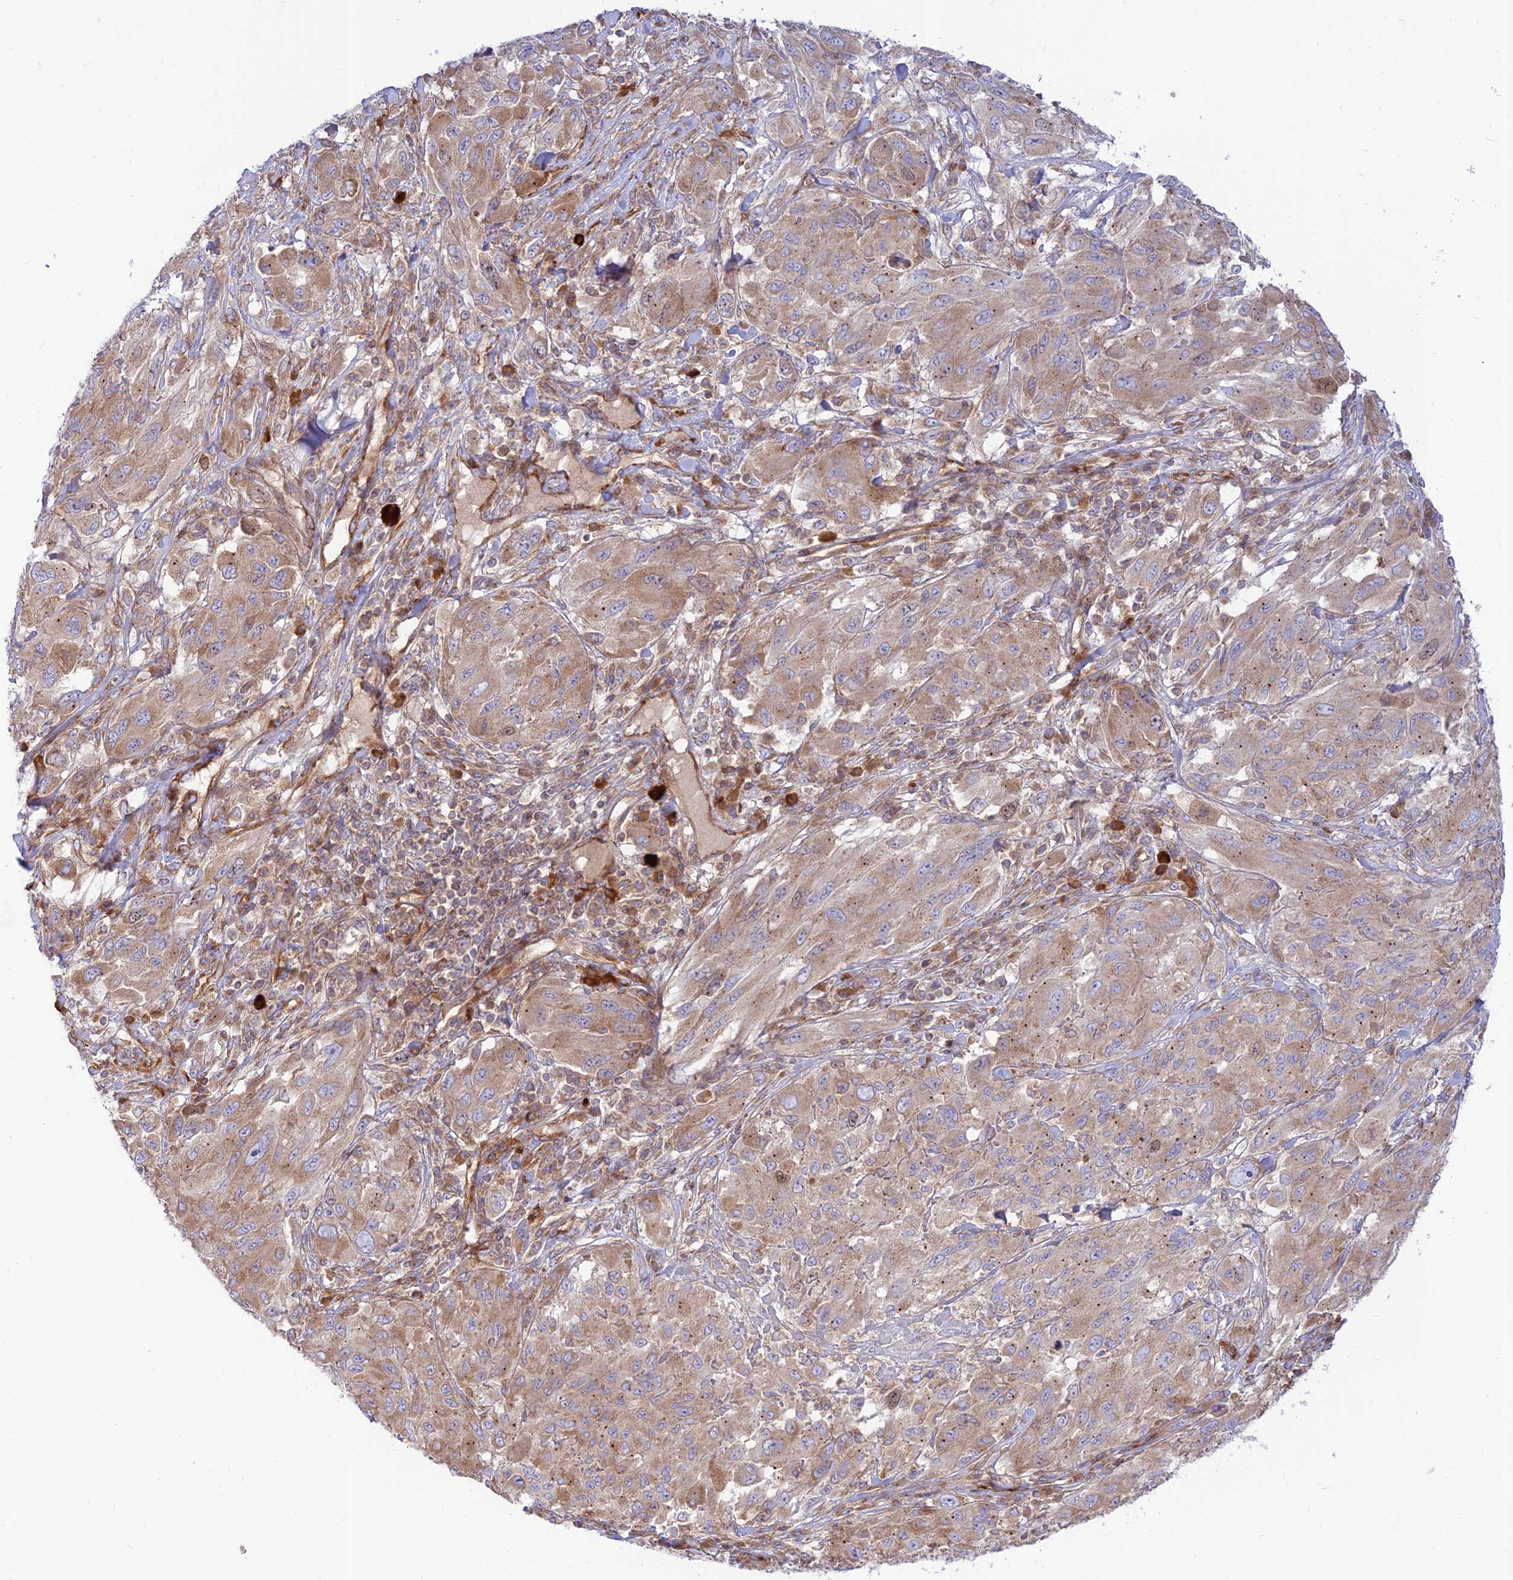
{"staining": {"intensity": "moderate", "quantity": ">75%", "location": "cytoplasmic/membranous"}, "tissue": "melanoma", "cell_type": "Tumor cells", "image_type": "cancer", "snomed": [{"axis": "morphology", "description": "Malignant melanoma, NOS"}, {"axis": "topography", "description": "Skin"}], "caption": "Tumor cells exhibit medium levels of moderate cytoplasmic/membranous expression in about >75% of cells in human melanoma.", "gene": "PIMREG", "patient": {"sex": "female", "age": 91}}